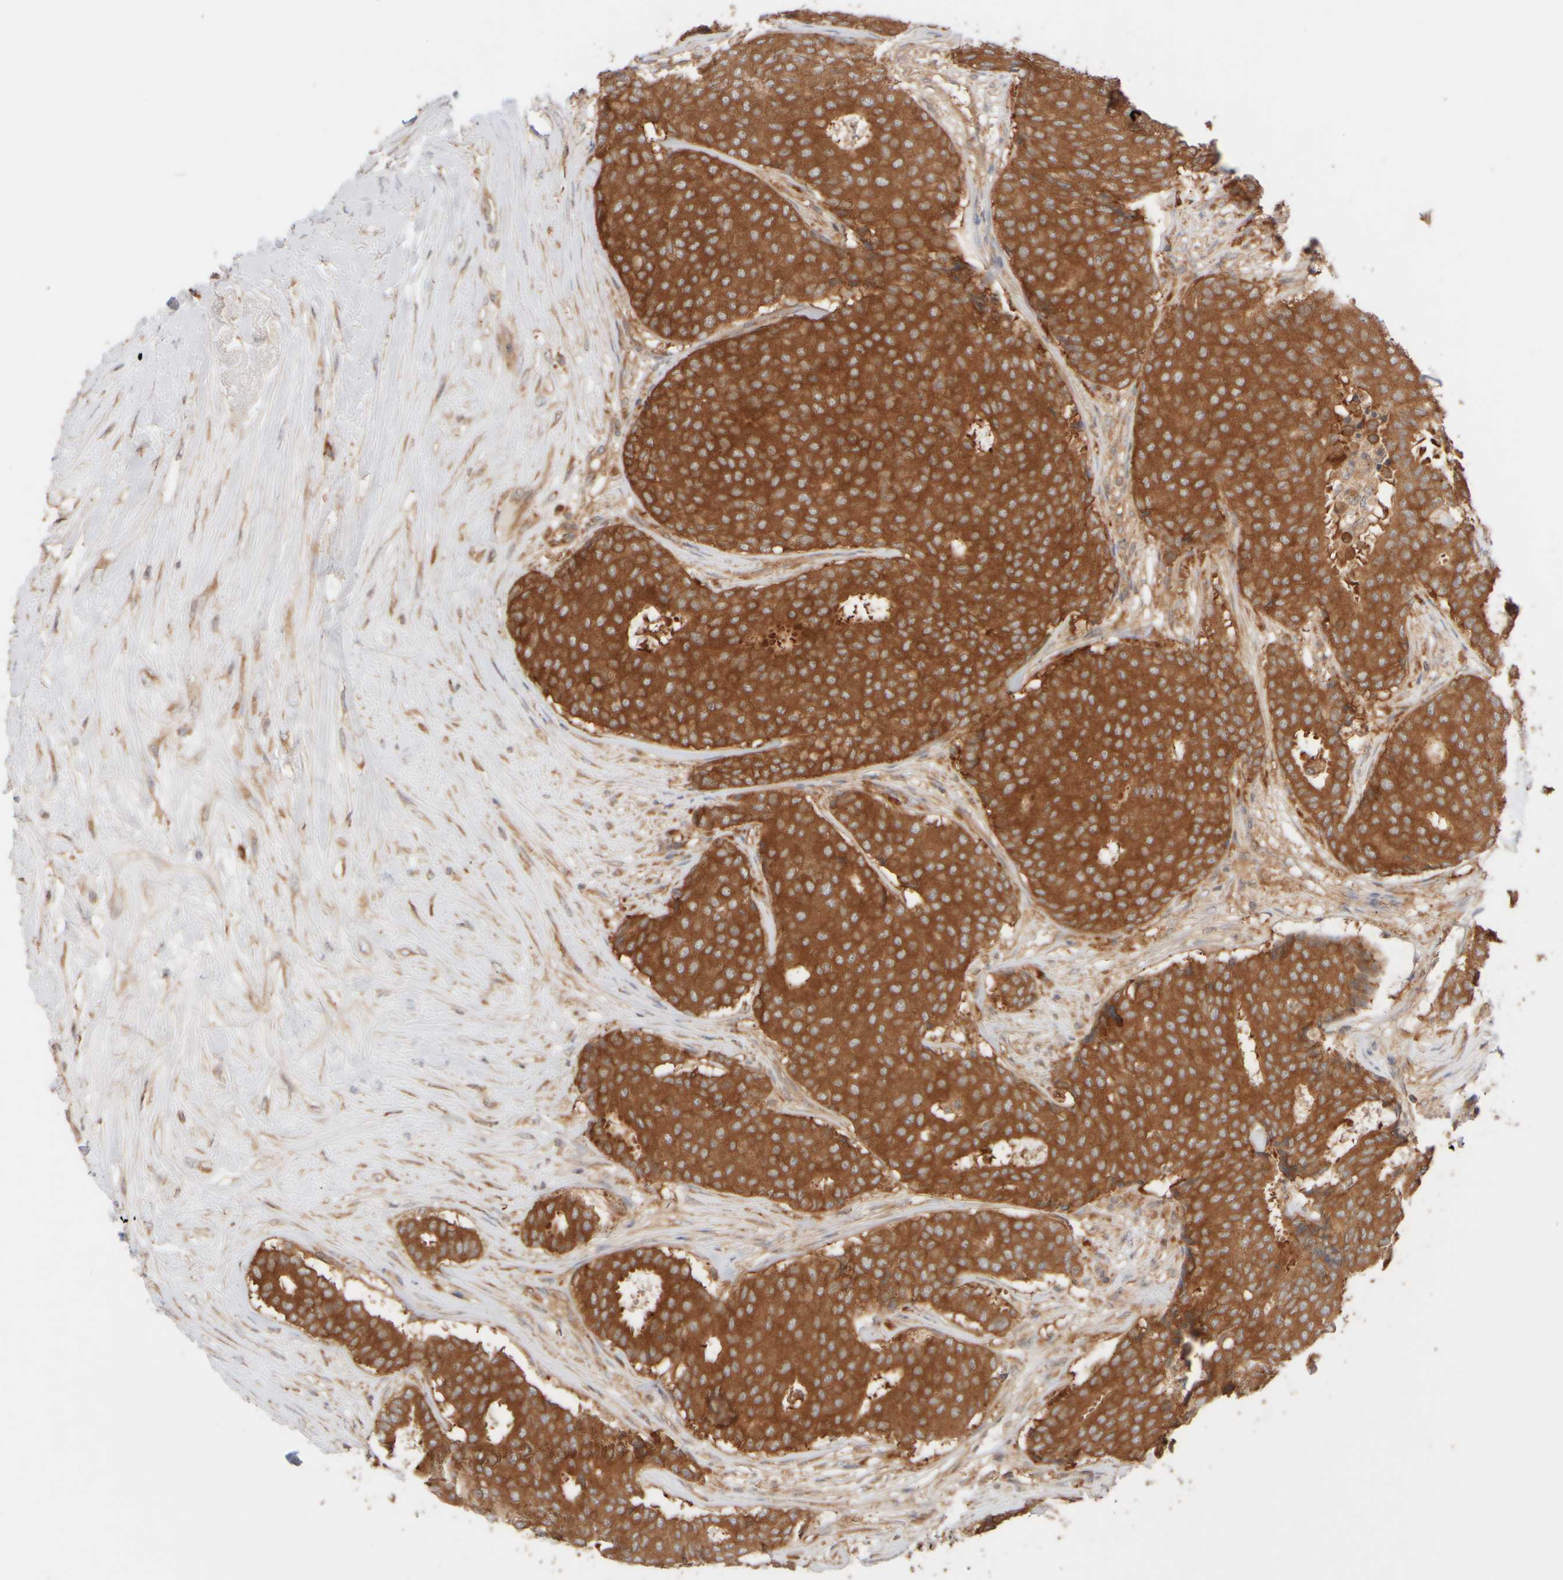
{"staining": {"intensity": "strong", "quantity": ">75%", "location": "cytoplasmic/membranous"}, "tissue": "breast cancer", "cell_type": "Tumor cells", "image_type": "cancer", "snomed": [{"axis": "morphology", "description": "Duct carcinoma"}, {"axis": "topography", "description": "Breast"}], "caption": "Human breast cancer stained with a brown dye demonstrates strong cytoplasmic/membranous positive staining in approximately >75% of tumor cells.", "gene": "RABEP1", "patient": {"sex": "female", "age": 75}}